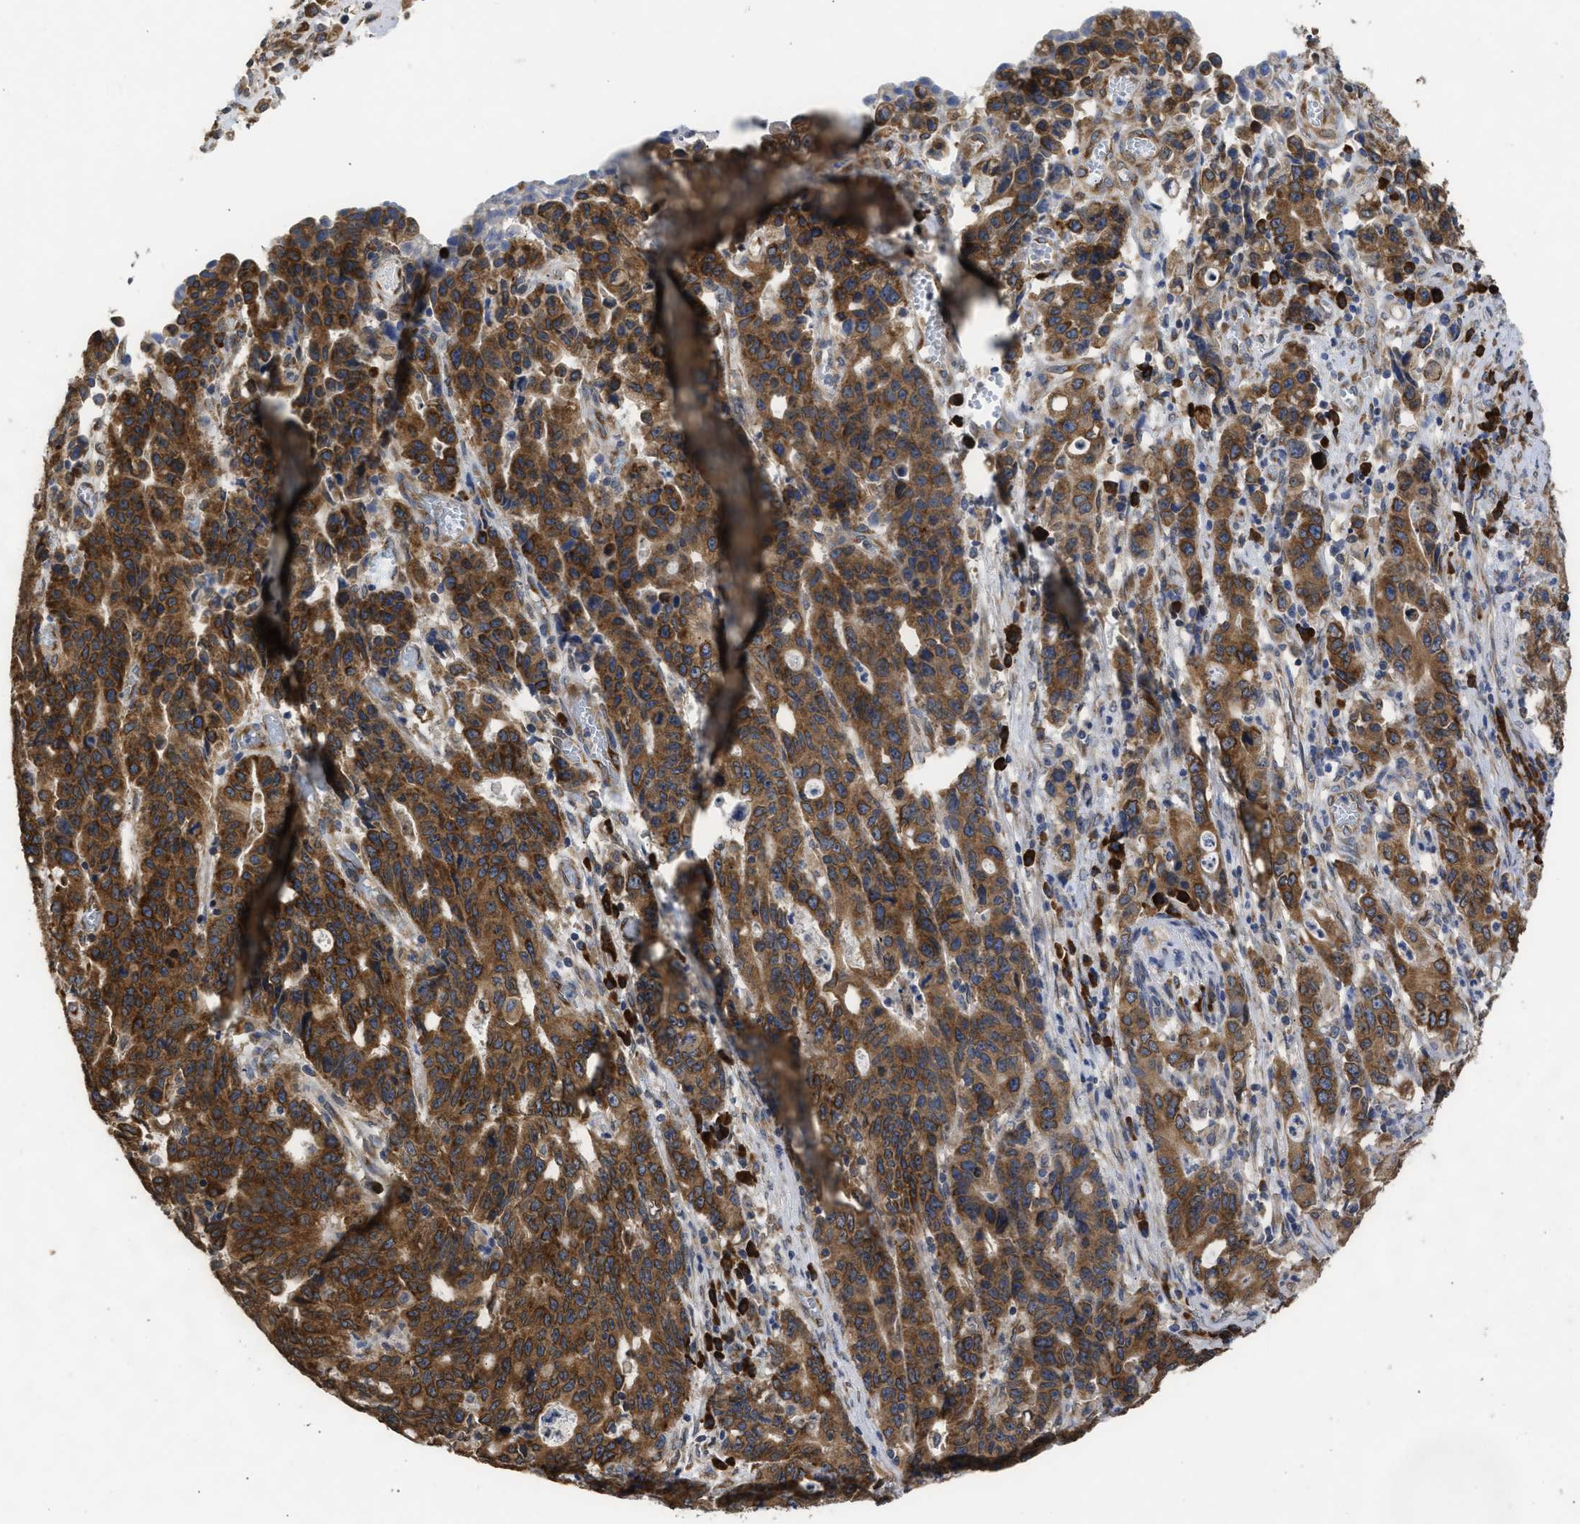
{"staining": {"intensity": "strong", "quantity": ">75%", "location": "cytoplasmic/membranous"}, "tissue": "stomach cancer", "cell_type": "Tumor cells", "image_type": "cancer", "snomed": [{"axis": "morphology", "description": "Adenocarcinoma, NOS"}, {"axis": "topography", "description": "Stomach, upper"}], "caption": "Human stomach cancer (adenocarcinoma) stained for a protein (brown) demonstrates strong cytoplasmic/membranous positive expression in about >75% of tumor cells.", "gene": "DNAJC1", "patient": {"sex": "male", "age": 69}}